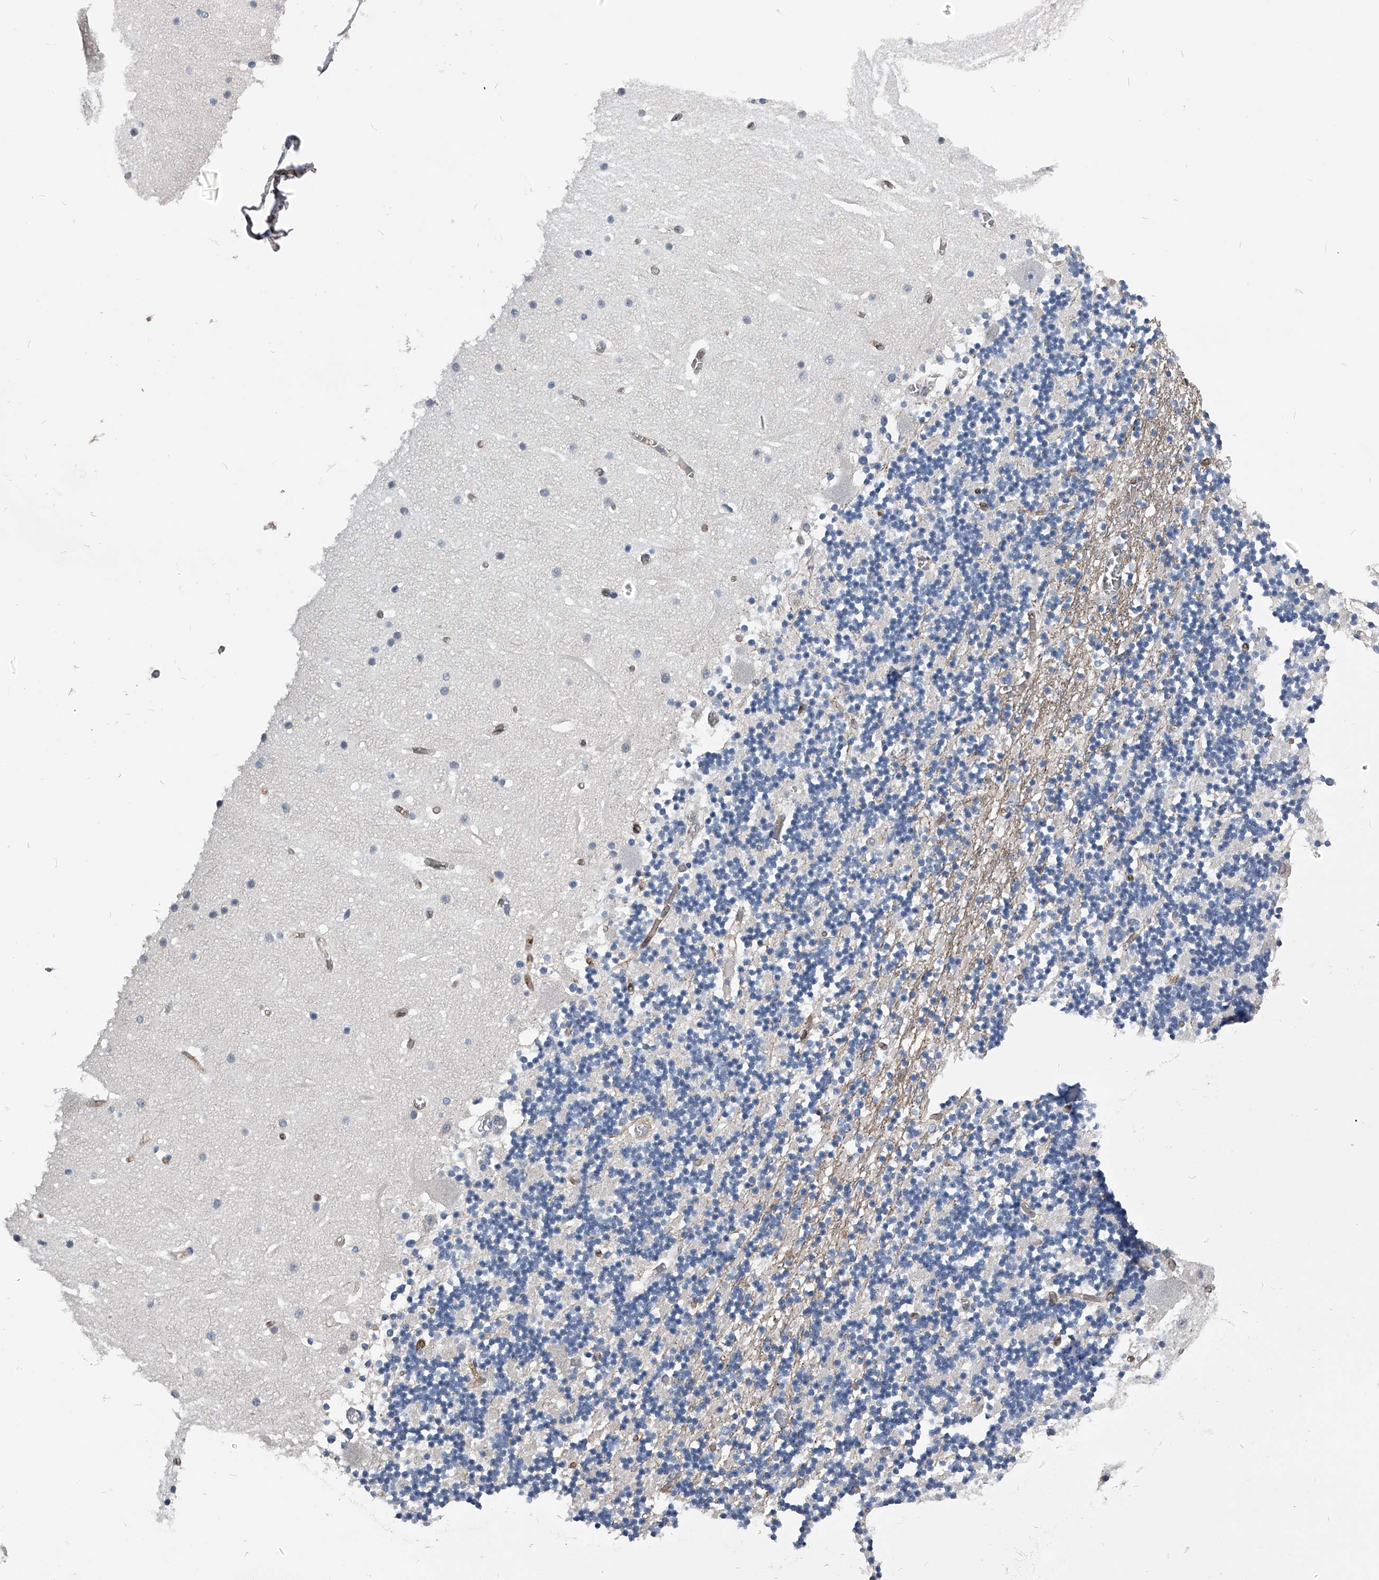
{"staining": {"intensity": "weak", "quantity": "<25%", "location": "cytoplasmic/membranous"}, "tissue": "cerebellum", "cell_type": "Cells in granular layer", "image_type": "normal", "snomed": [{"axis": "morphology", "description": "Normal tissue, NOS"}, {"axis": "topography", "description": "Cerebellum"}], "caption": "The immunohistochemistry photomicrograph has no significant positivity in cells in granular layer of cerebellum. (Brightfield microscopy of DAB immunohistochemistry (IHC) at high magnification).", "gene": "PDXK", "patient": {"sex": "female", "age": 28}}